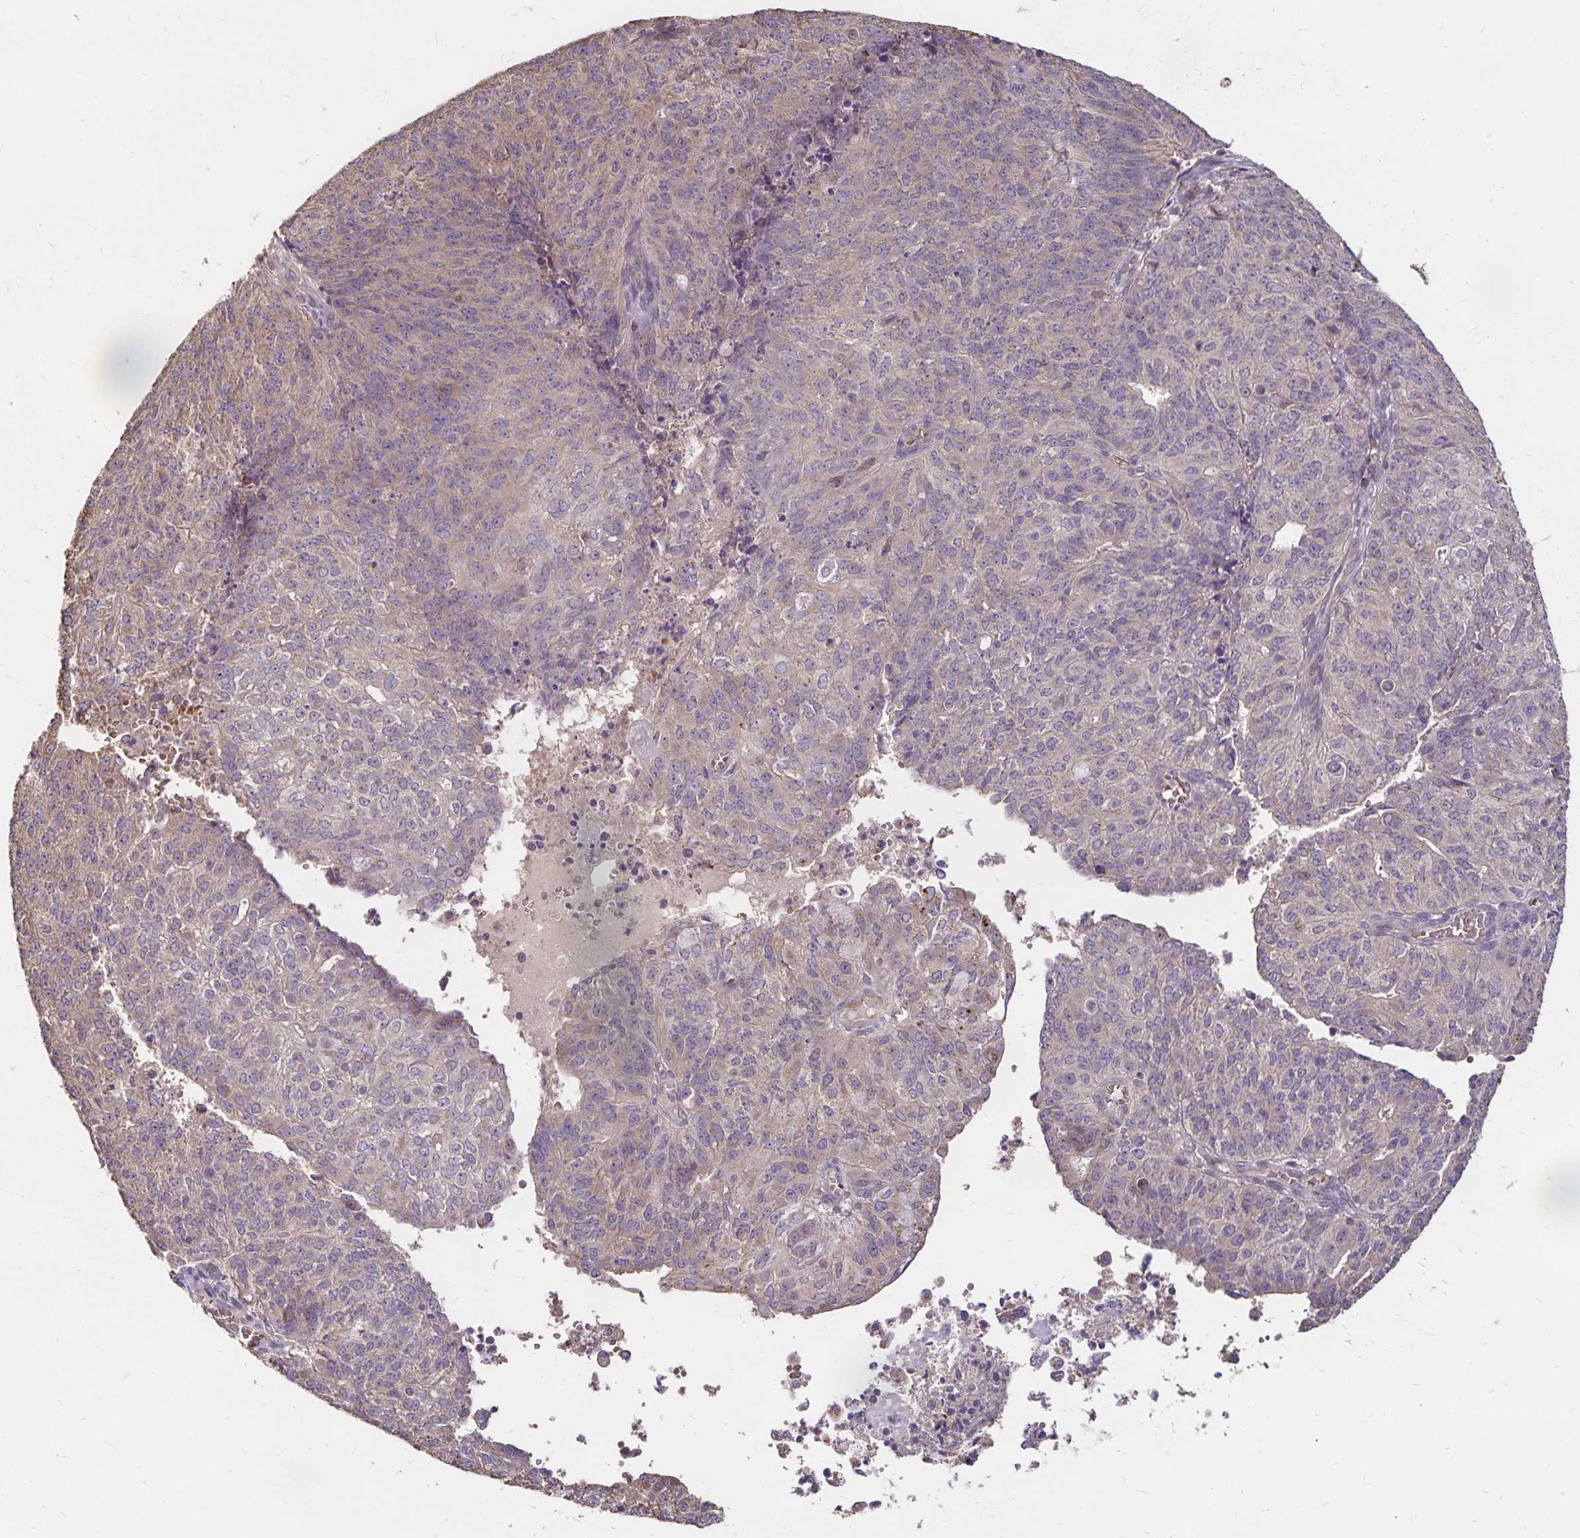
{"staining": {"intensity": "weak", "quantity": "<25%", "location": "cytoplasmic/membranous"}, "tissue": "endometrial cancer", "cell_type": "Tumor cells", "image_type": "cancer", "snomed": [{"axis": "morphology", "description": "Adenocarcinoma, NOS"}, {"axis": "topography", "description": "Endometrium"}], "caption": "Tumor cells are negative for brown protein staining in adenocarcinoma (endometrial).", "gene": "EMC10", "patient": {"sex": "female", "age": 82}}